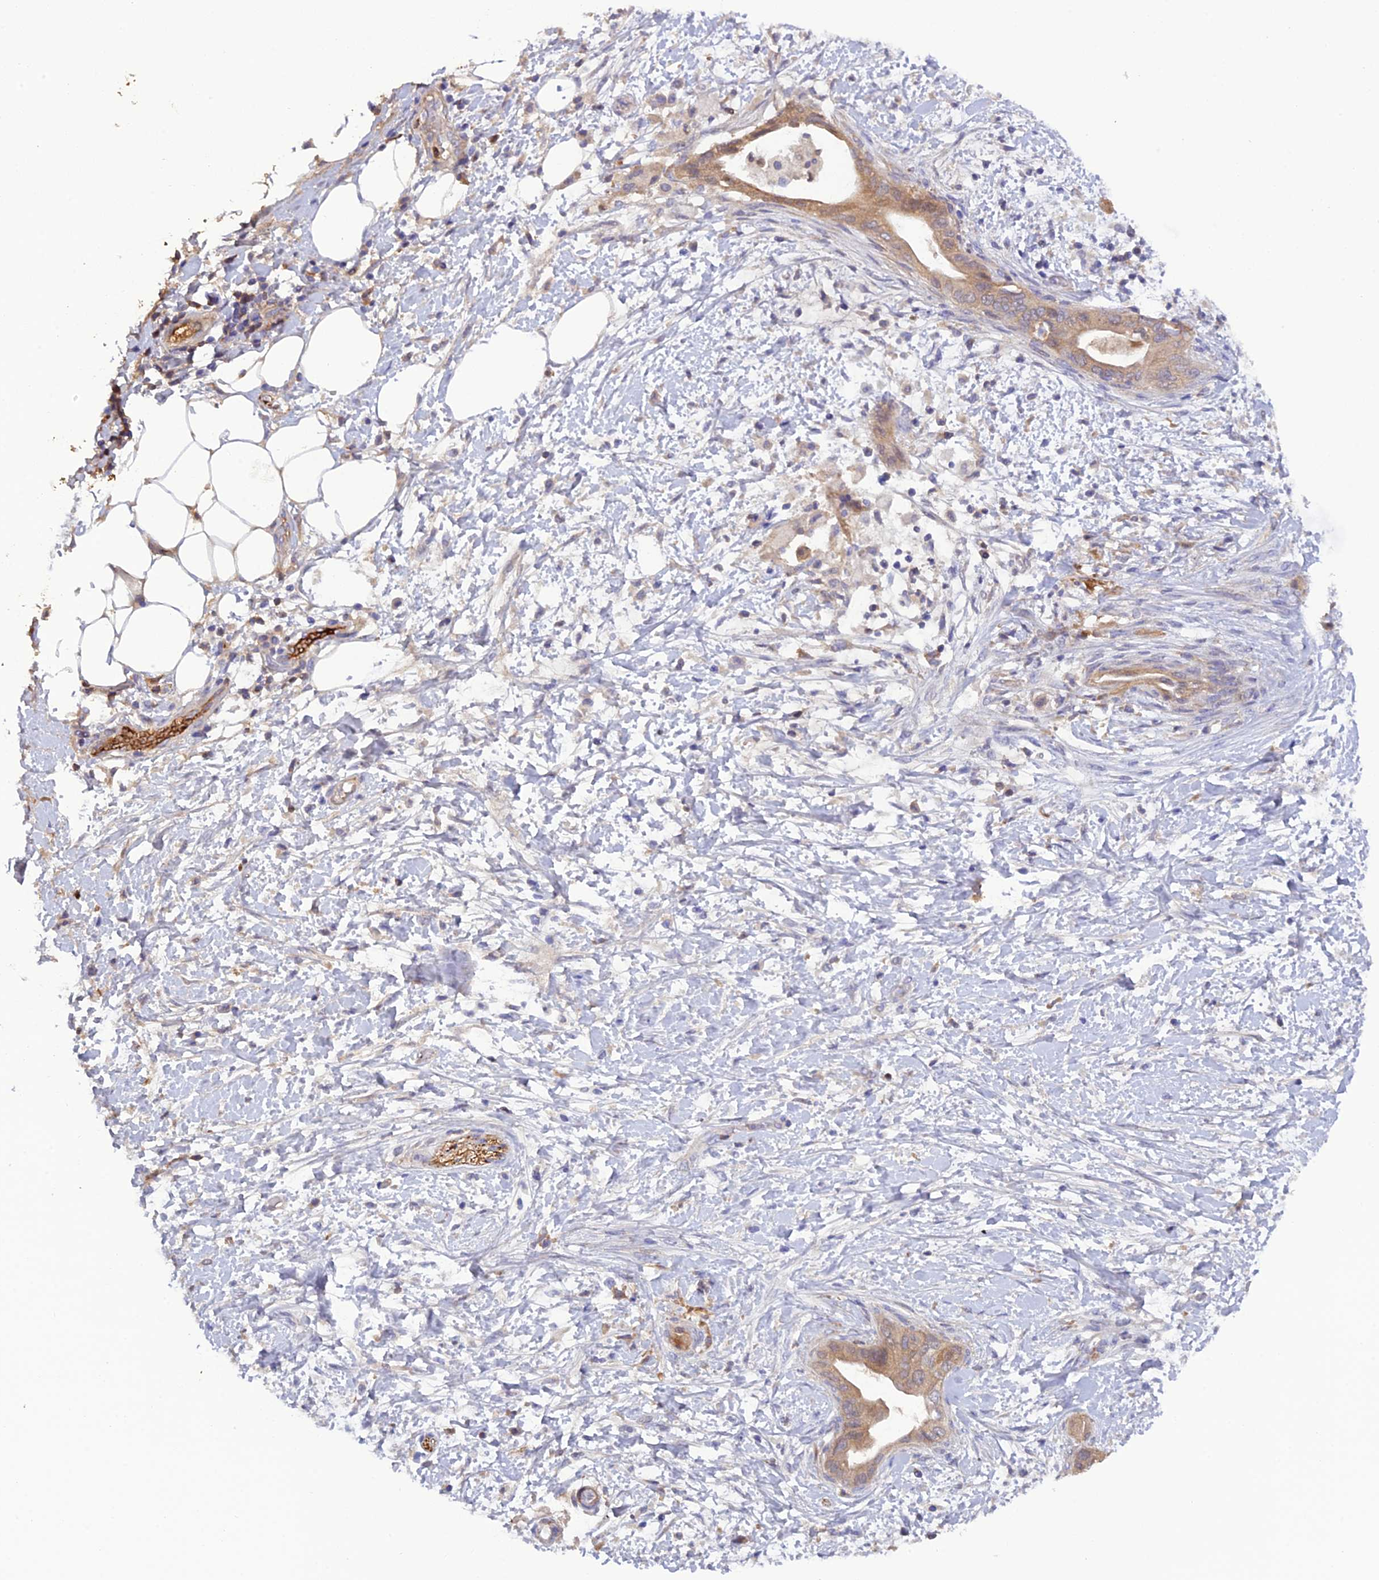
{"staining": {"intensity": "moderate", "quantity": ">75%", "location": "cytoplasmic/membranous"}, "tissue": "adipose tissue", "cell_type": "Adipocytes", "image_type": "normal", "snomed": [{"axis": "morphology", "description": "Normal tissue, NOS"}, {"axis": "morphology", "description": "Adenocarcinoma, NOS"}, {"axis": "topography", "description": "Duodenum"}, {"axis": "topography", "description": "Peripheral nerve tissue"}], "caption": "Adipocytes demonstrate medium levels of moderate cytoplasmic/membranous staining in about >75% of cells in normal human adipose tissue. The staining was performed using DAB, with brown indicating positive protein expression. Nuclei are stained blue with hematoxylin.", "gene": "PZP", "patient": {"sex": "female", "age": 60}}